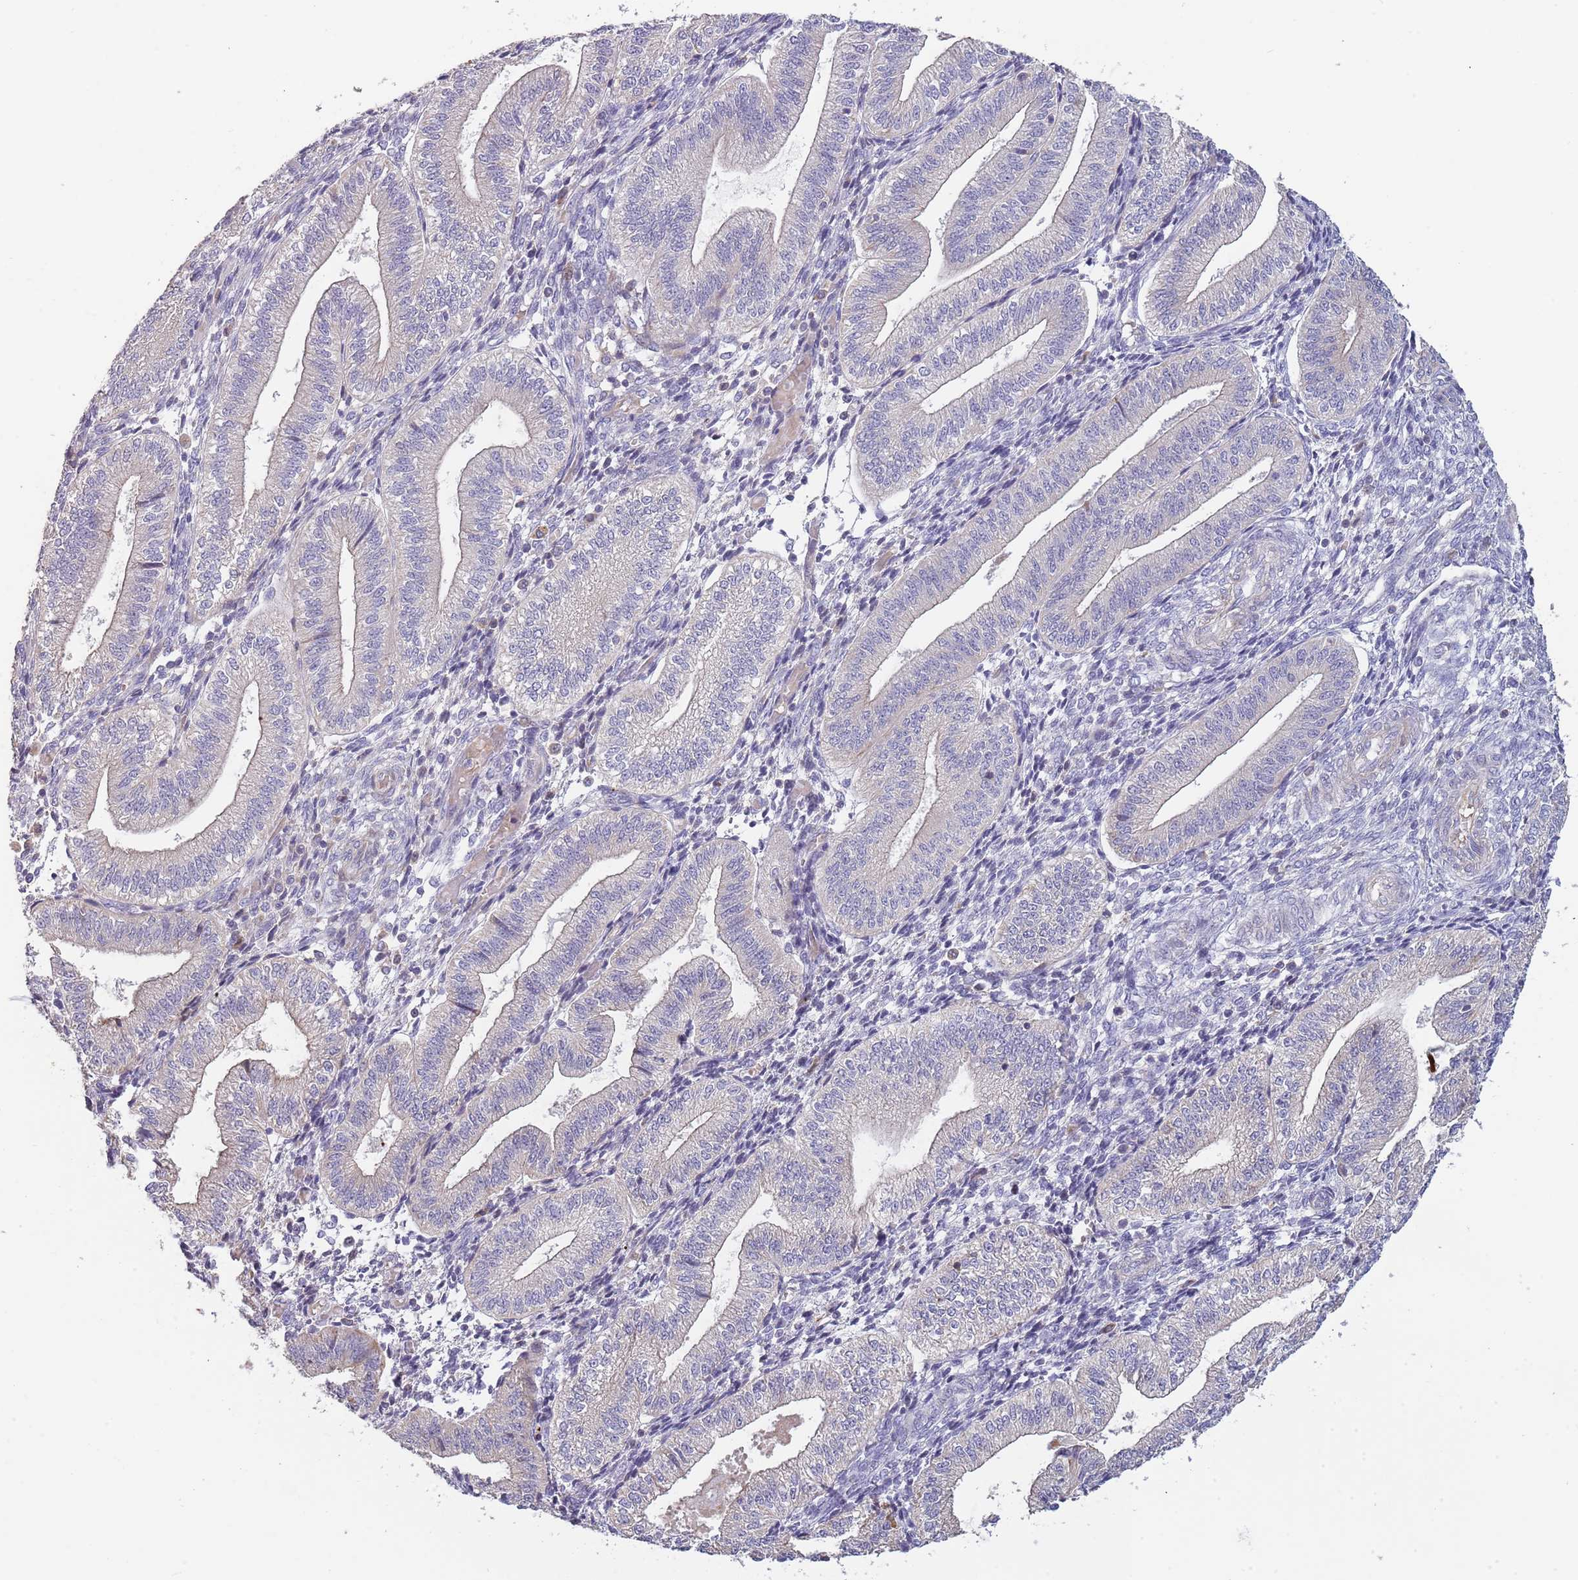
{"staining": {"intensity": "weak", "quantity": "<25%", "location": "cytoplasmic/membranous"}, "tissue": "endometrium", "cell_type": "Cells in endometrial stroma", "image_type": "normal", "snomed": [{"axis": "morphology", "description": "Normal tissue, NOS"}, {"axis": "topography", "description": "Endometrium"}], "caption": "This is an immunohistochemistry (IHC) micrograph of benign human endometrium. There is no positivity in cells in endometrial stroma.", "gene": "SUSD1", "patient": {"sex": "female", "age": 34}}